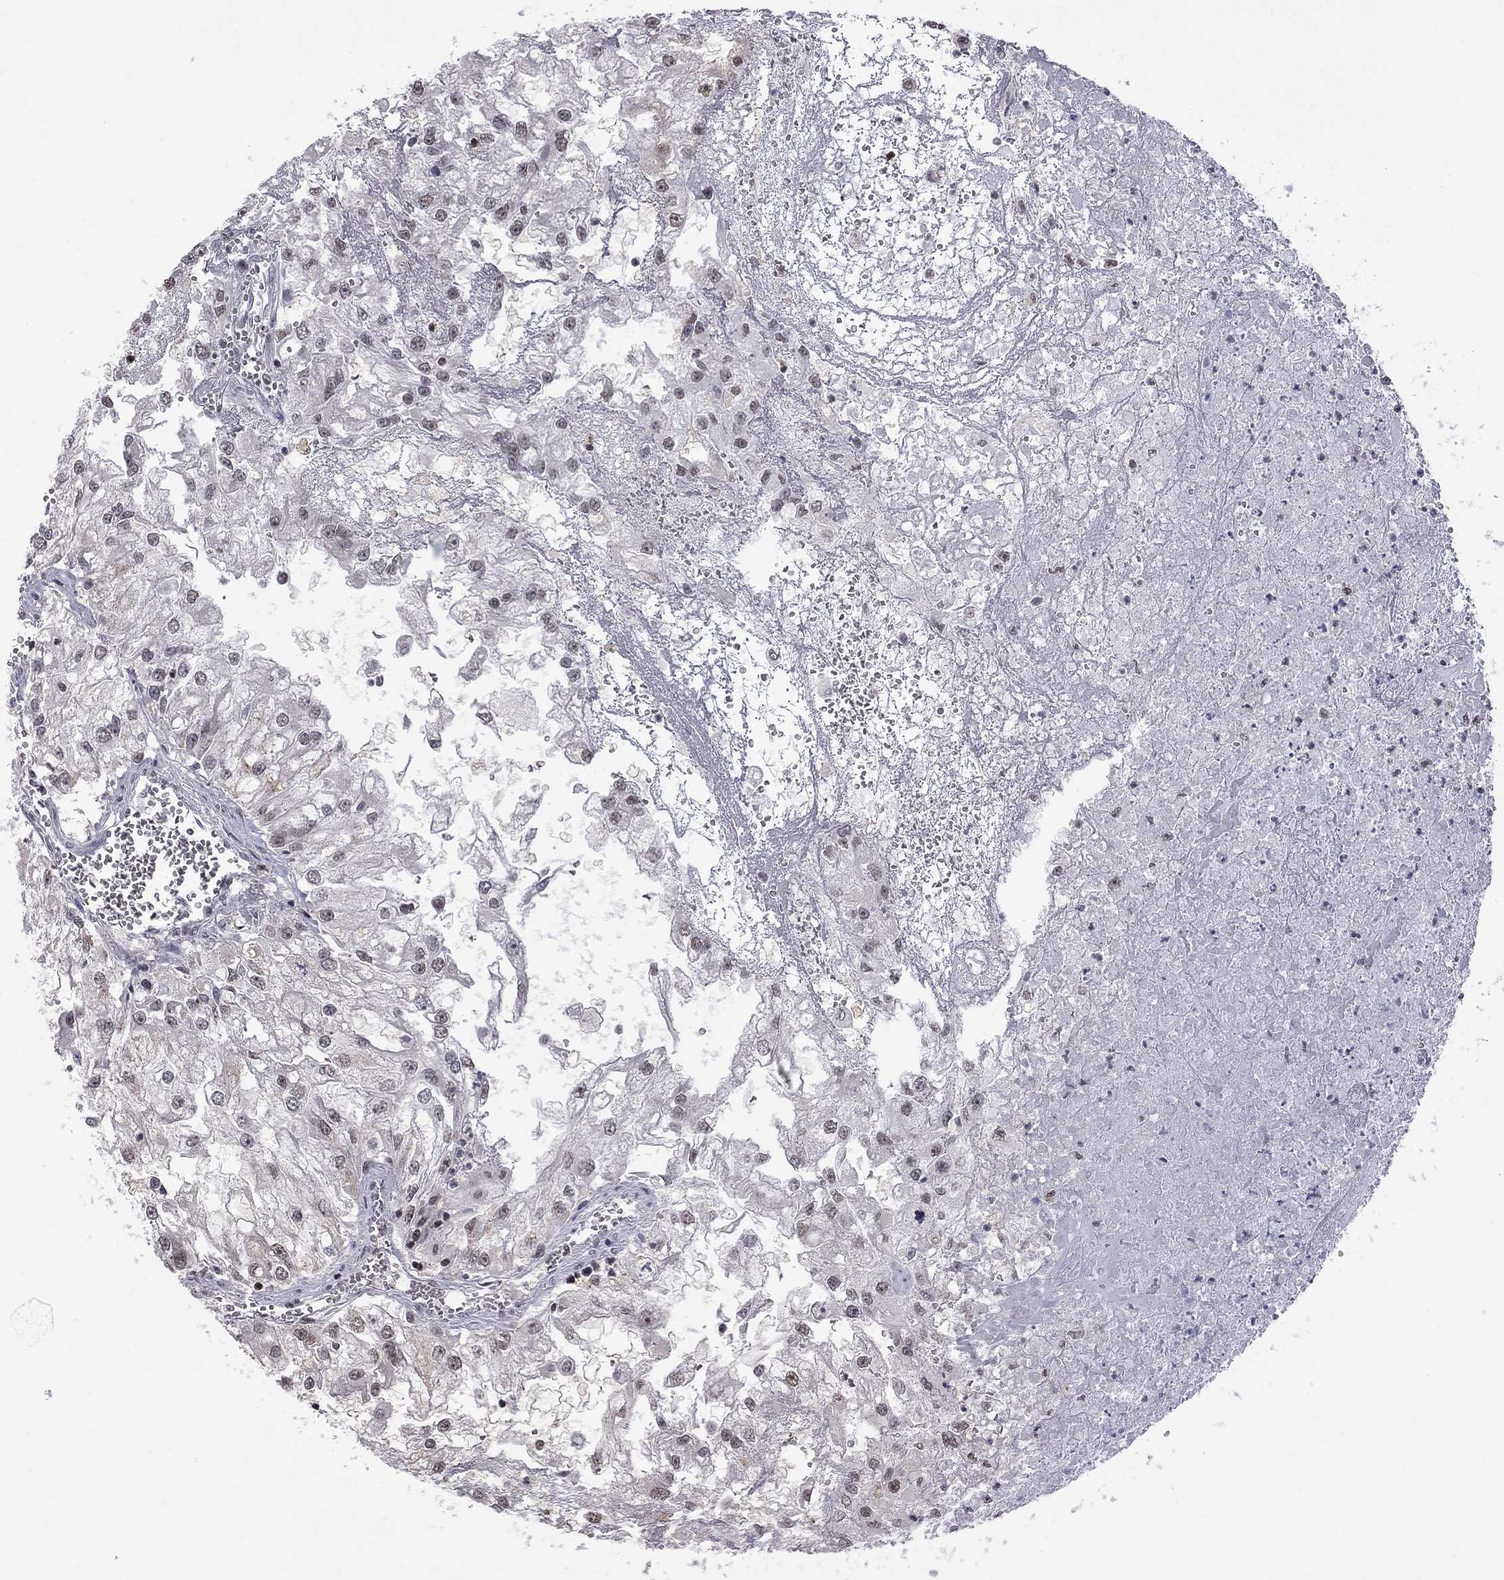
{"staining": {"intensity": "weak", "quantity": "<25%", "location": "nuclear"}, "tissue": "renal cancer", "cell_type": "Tumor cells", "image_type": "cancer", "snomed": [{"axis": "morphology", "description": "Adenocarcinoma, NOS"}, {"axis": "topography", "description": "Kidney"}], "caption": "Immunohistochemistry (IHC) of human renal adenocarcinoma exhibits no expression in tumor cells.", "gene": "RFWD3", "patient": {"sex": "male", "age": 59}}